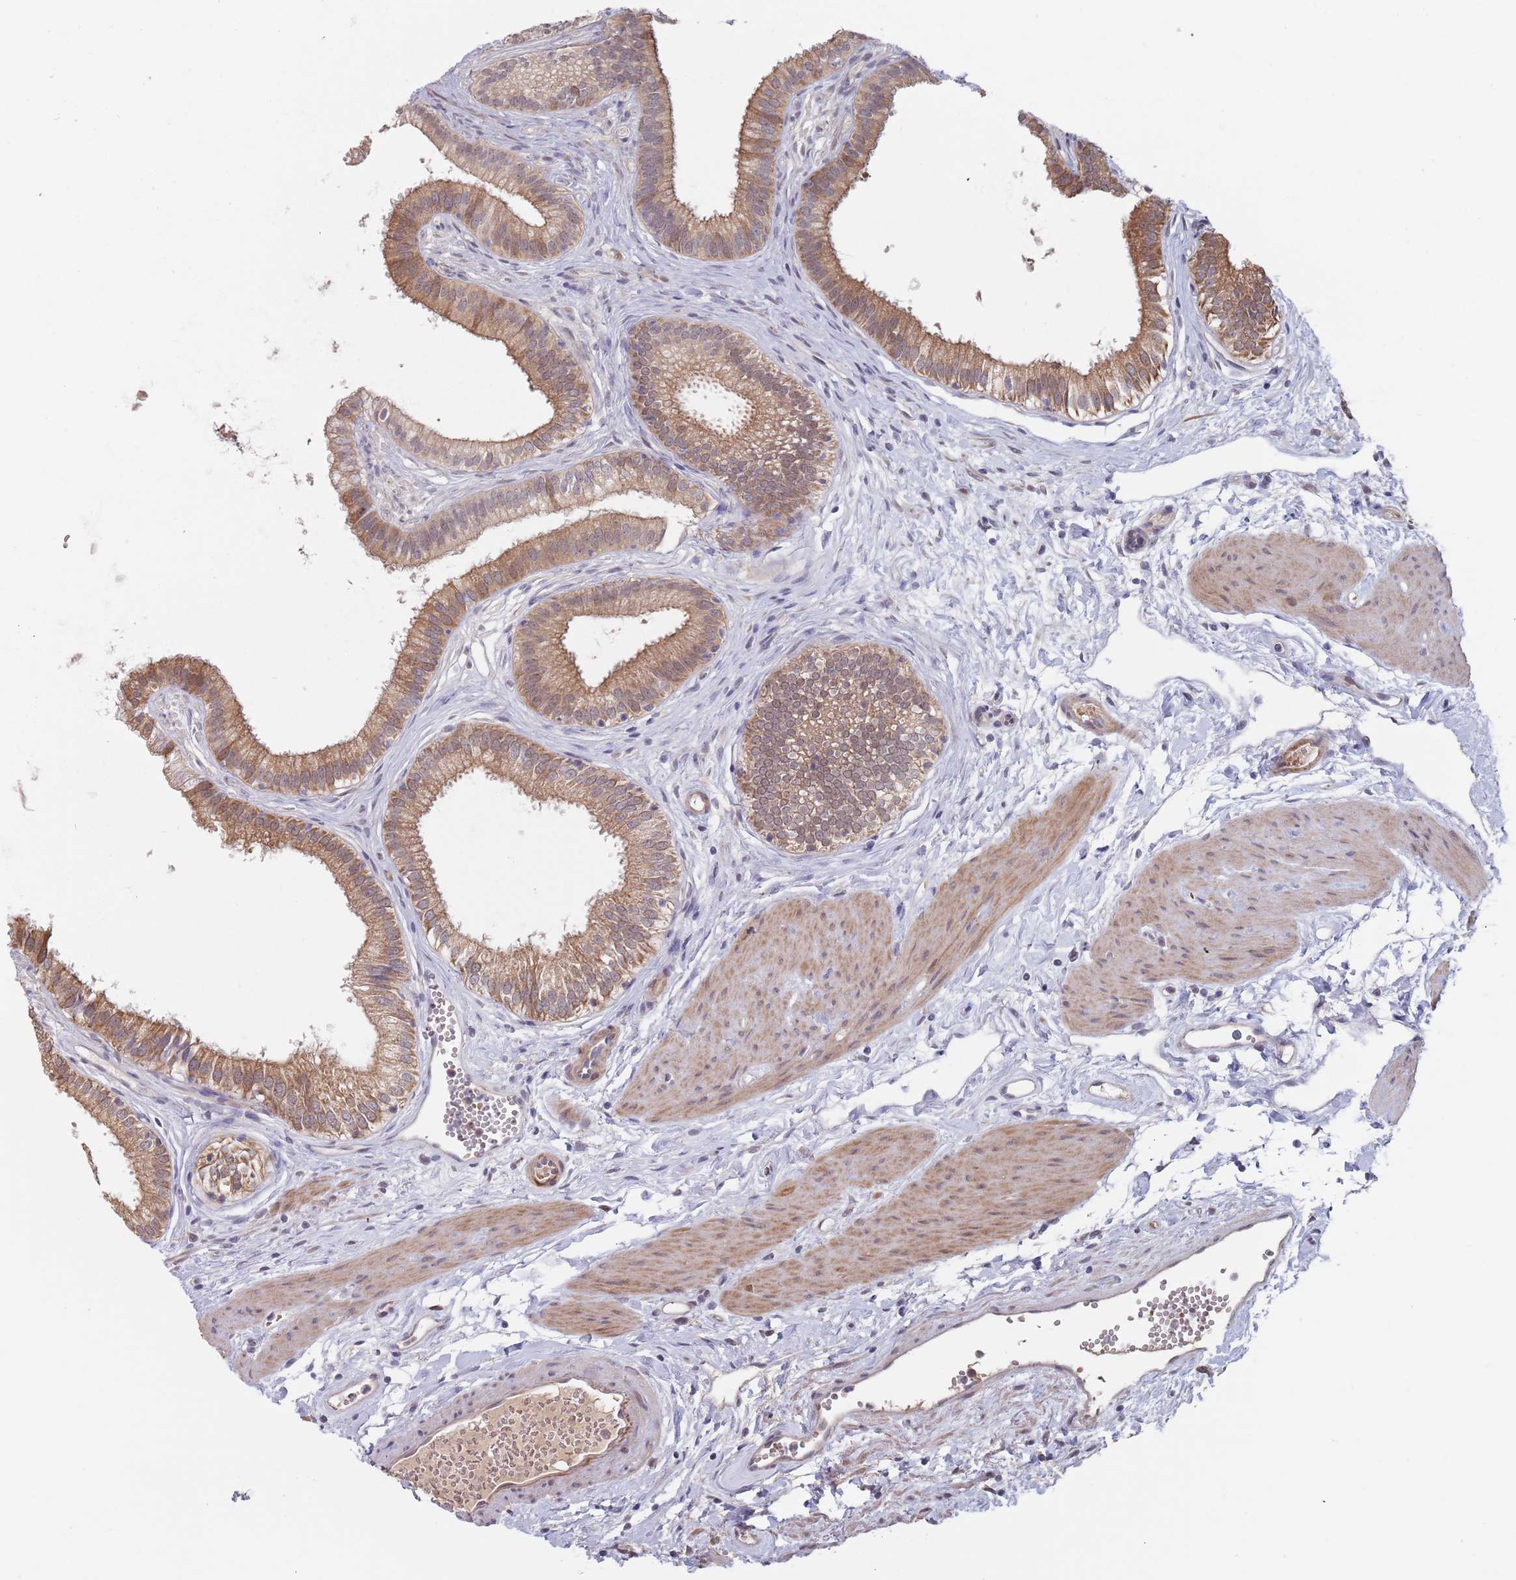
{"staining": {"intensity": "moderate", "quantity": ">75%", "location": "cytoplasmic/membranous"}, "tissue": "gallbladder", "cell_type": "Glandular cells", "image_type": "normal", "snomed": [{"axis": "morphology", "description": "Normal tissue, NOS"}, {"axis": "topography", "description": "Gallbladder"}], "caption": "This histopathology image shows IHC staining of normal human gallbladder, with medium moderate cytoplasmic/membranous expression in about >75% of glandular cells.", "gene": "ZNF140", "patient": {"sex": "female", "age": 54}}